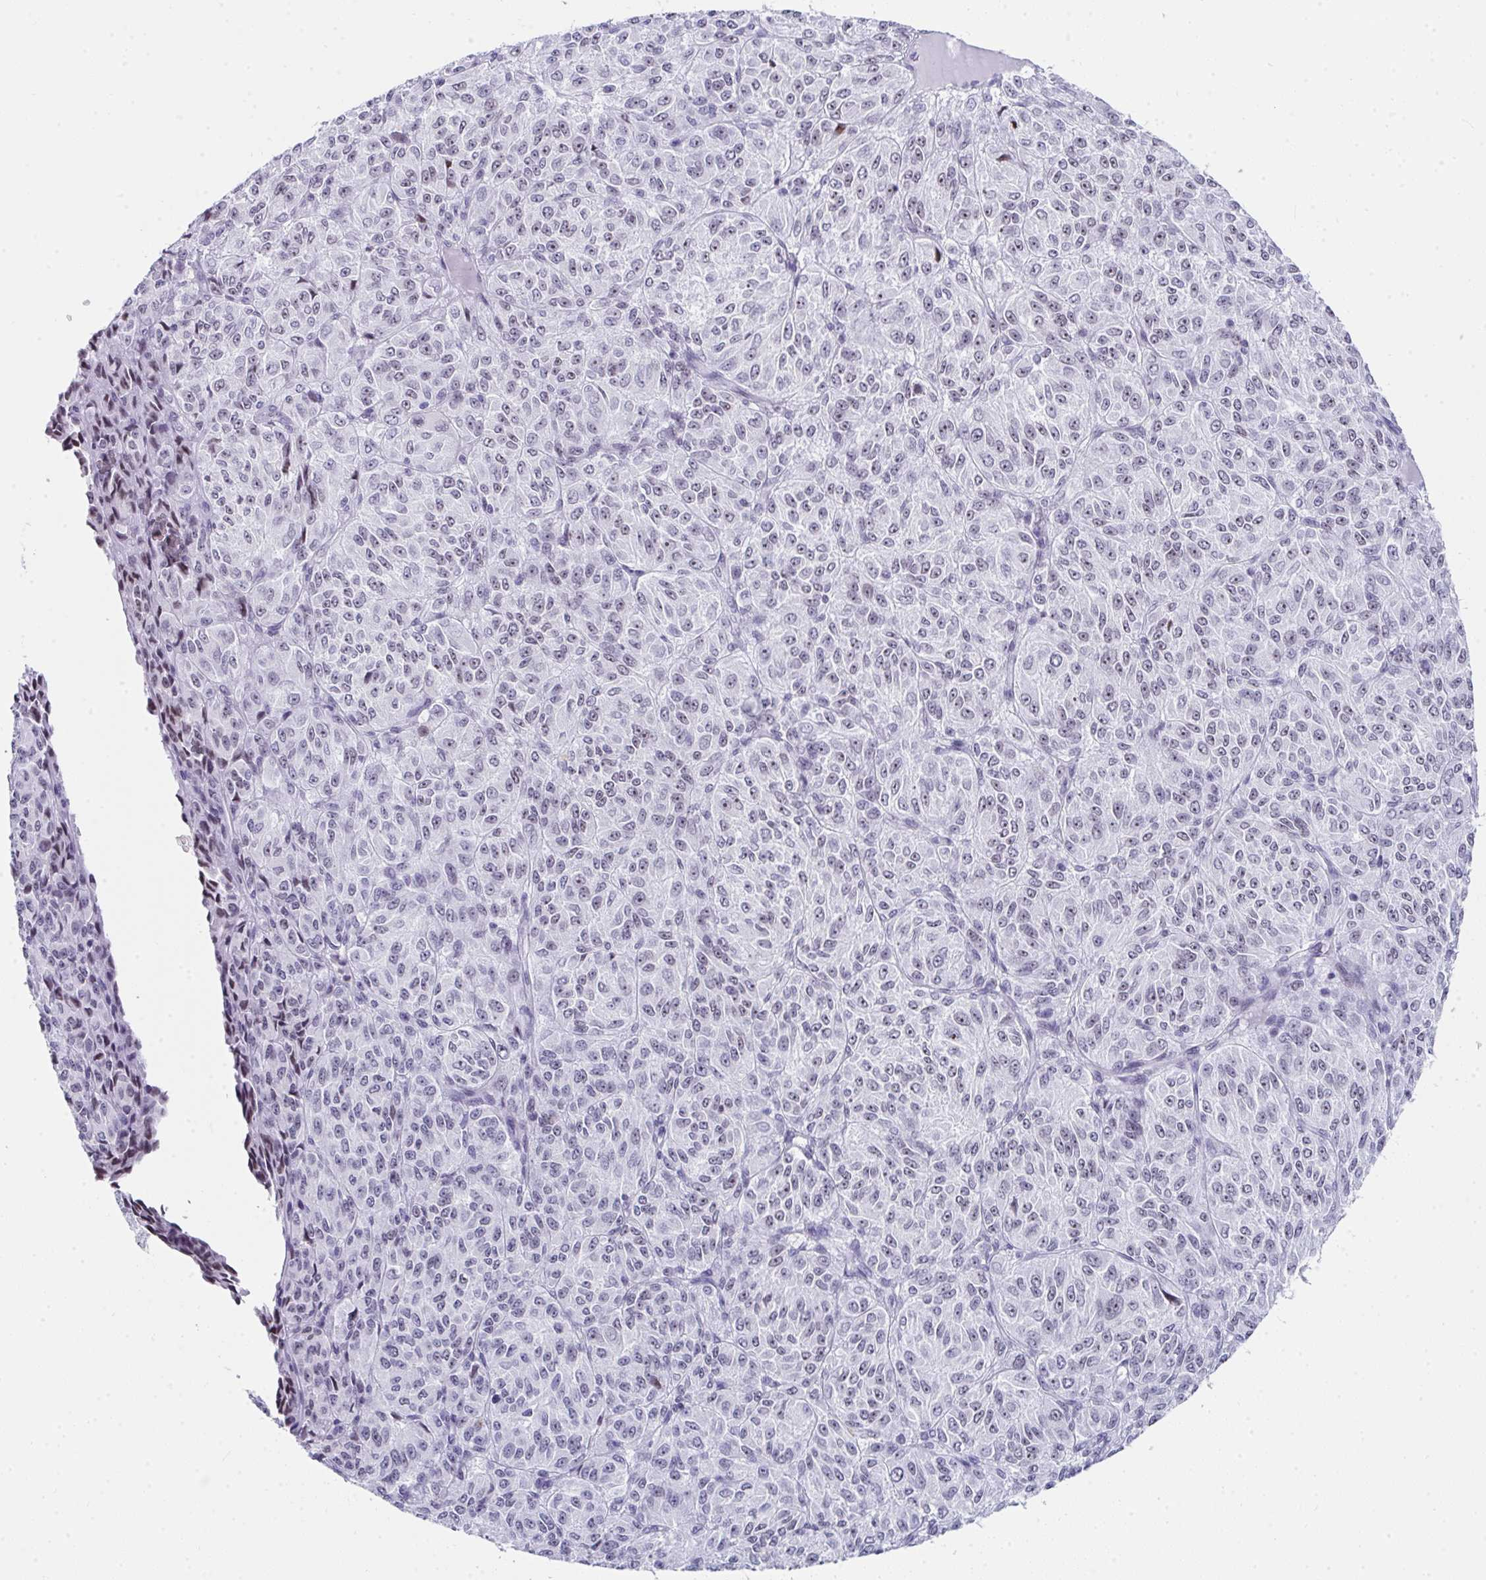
{"staining": {"intensity": "weak", "quantity": "<25%", "location": "nuclear"}, "tissue": "melanoma", "cell_type": "Tumor cells", "image_type": "cancer", "snomed": [{"axis": "morphology", "description": "Malignant melanoma, Metastatic site"}, {"axis": "topography", "description": "Brain"}], "caption": "Human malignant melanoma (metastatic site) stained for a protein using immunohistochemistry (IHC) reveals no expression in tumor cells.", "gene": "NOP10", "patient": {"sex": "female", "age": 56}}